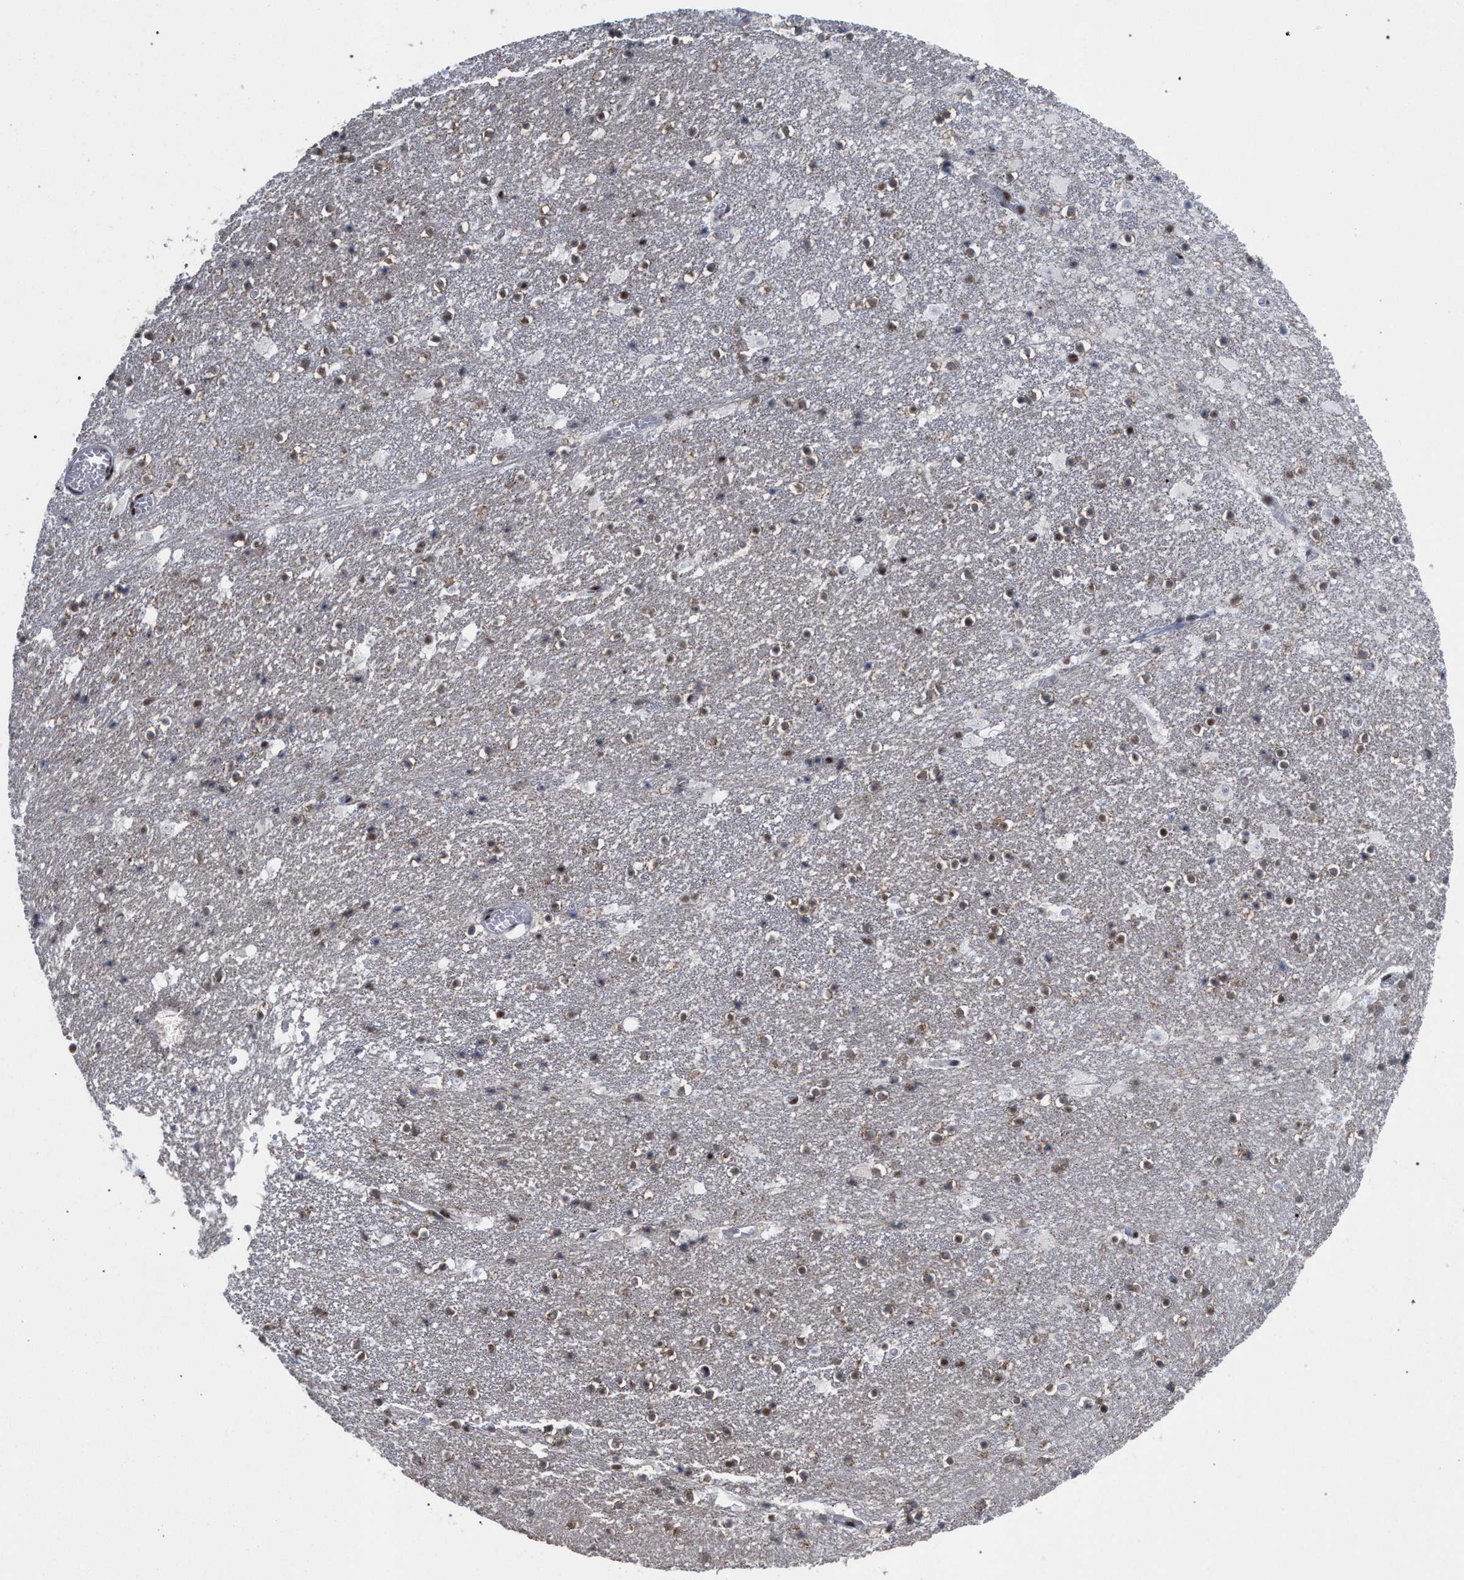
{"staining": {"intensity": "moderate", "quantity": "25%-75%", "location": "cytoplasmic/membranous,nuclear"}, "tissue": "caudate", "cell_type": "Glial cells", "image_type": "normal", "snomed": [{"axis": "morphology", "description": "Normal tissue, NOS"}, {"axis": "topography", "description": "Lateral ventricle wall"}], "caption": "Immunohistochemistry (IHC) staining of unremarkable caudate, which displays medium levels of moderate cytoplasmic/membranous,nuclear staining in approximately 25%-75% of glial cells indicating moderate cytoplasmic/membranous,nuclear protein expression. The staining was performed using DAB (brown) for protein detection and nuclei were counterstained in hematoxylin (blue).", "gene": "SCAF4", "patient": {"sex": "male", "age": 45}}